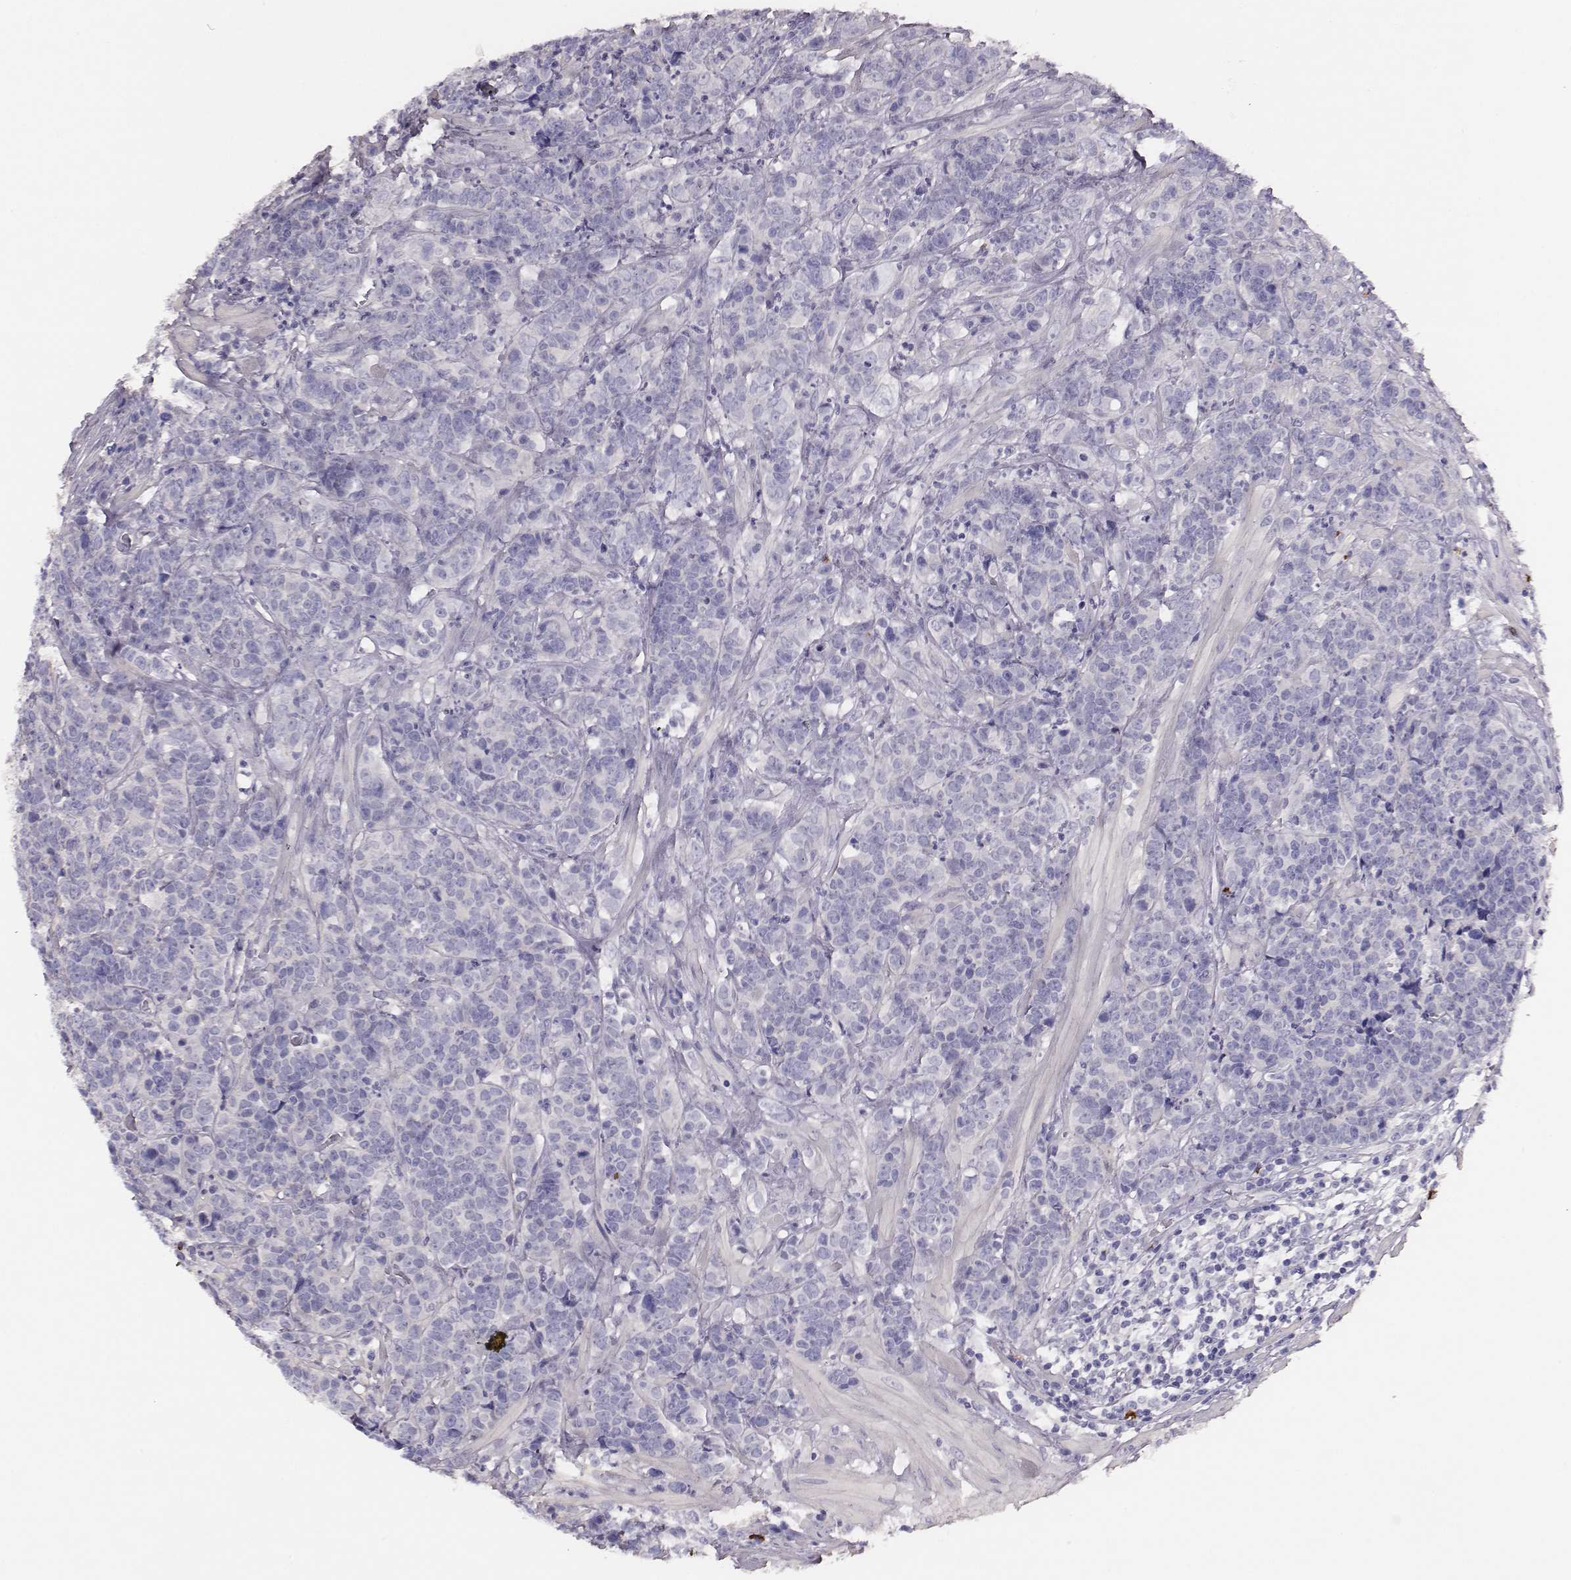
{"staining": {"intensity": "negative", "quantity": "none", "location": "none"}, "tissue": "prostate cancer", "cell_type": "Tumor cells", "image_type": "cancer", "snomed": [{"axis": "morphology", "description": "Adenocarcinoma, NOS"}, {"axis": "topography", "description": "Prostate"}], "caption": "Tumor cells are negative for protein expression in human prostate cancer.", "gene": "P2RY10", "patient": {"sex": "male", "age": 67}}